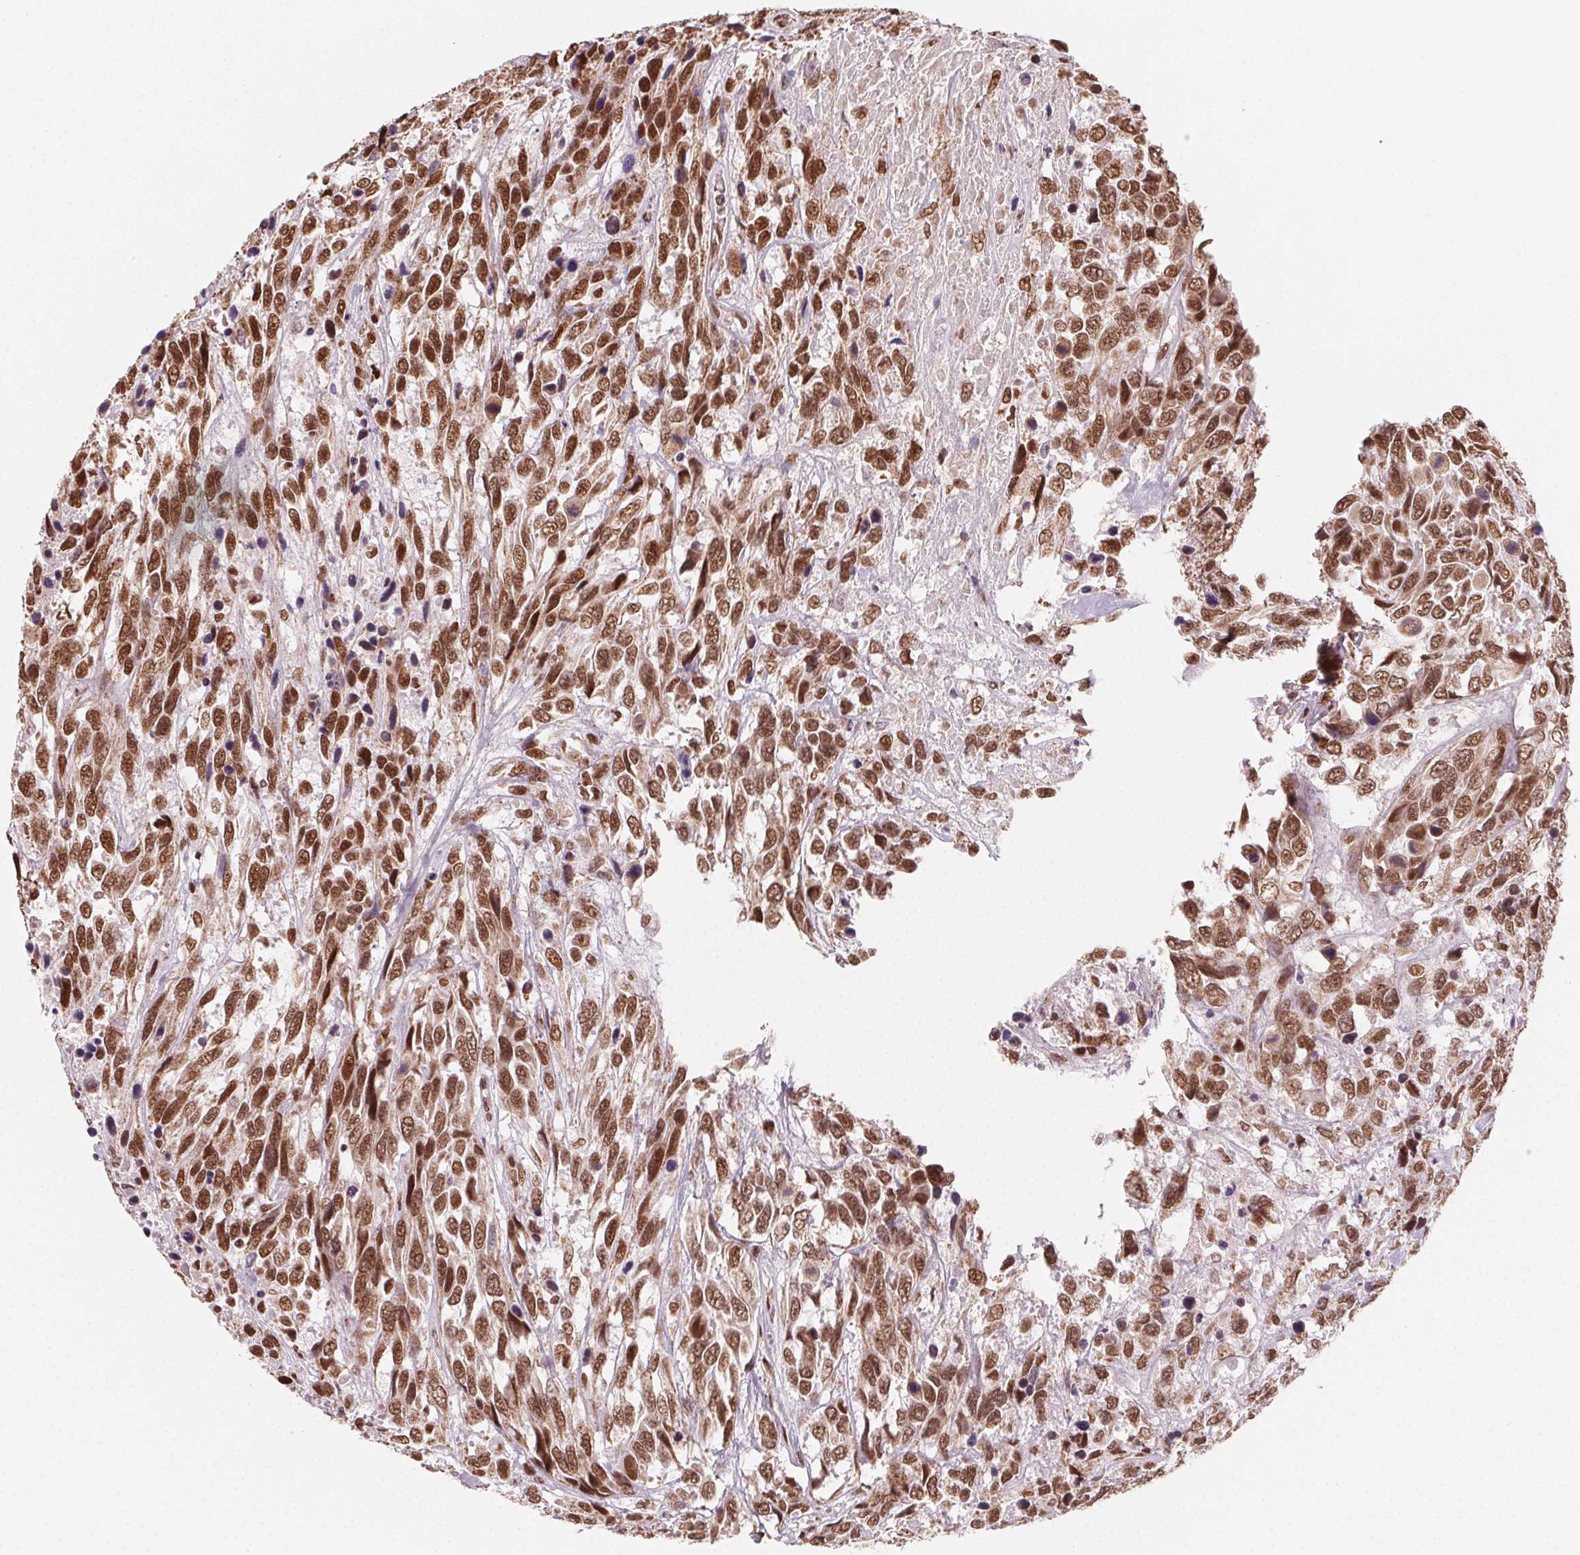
{"staining": {"intensity": "moderate", "quantity": ">75%", "location": "nuclear"}, "tissue": "urothelial cancer", "cell_type": "Tumor cells", "image_type": "cancer", "snomed": [{"axis": "morphology", "description": "Urothelial carcinoma, High grade"}, {"axis": "topography", "description": "Urinary bladder"}], "caption": "Immunohistochemical staining of human urothelial cancer exhibits moderate nuclear protein staining in about >75% of tumor cells.", "gene": "TOPORS", "patient": {"sex": "female", "age": 70}}